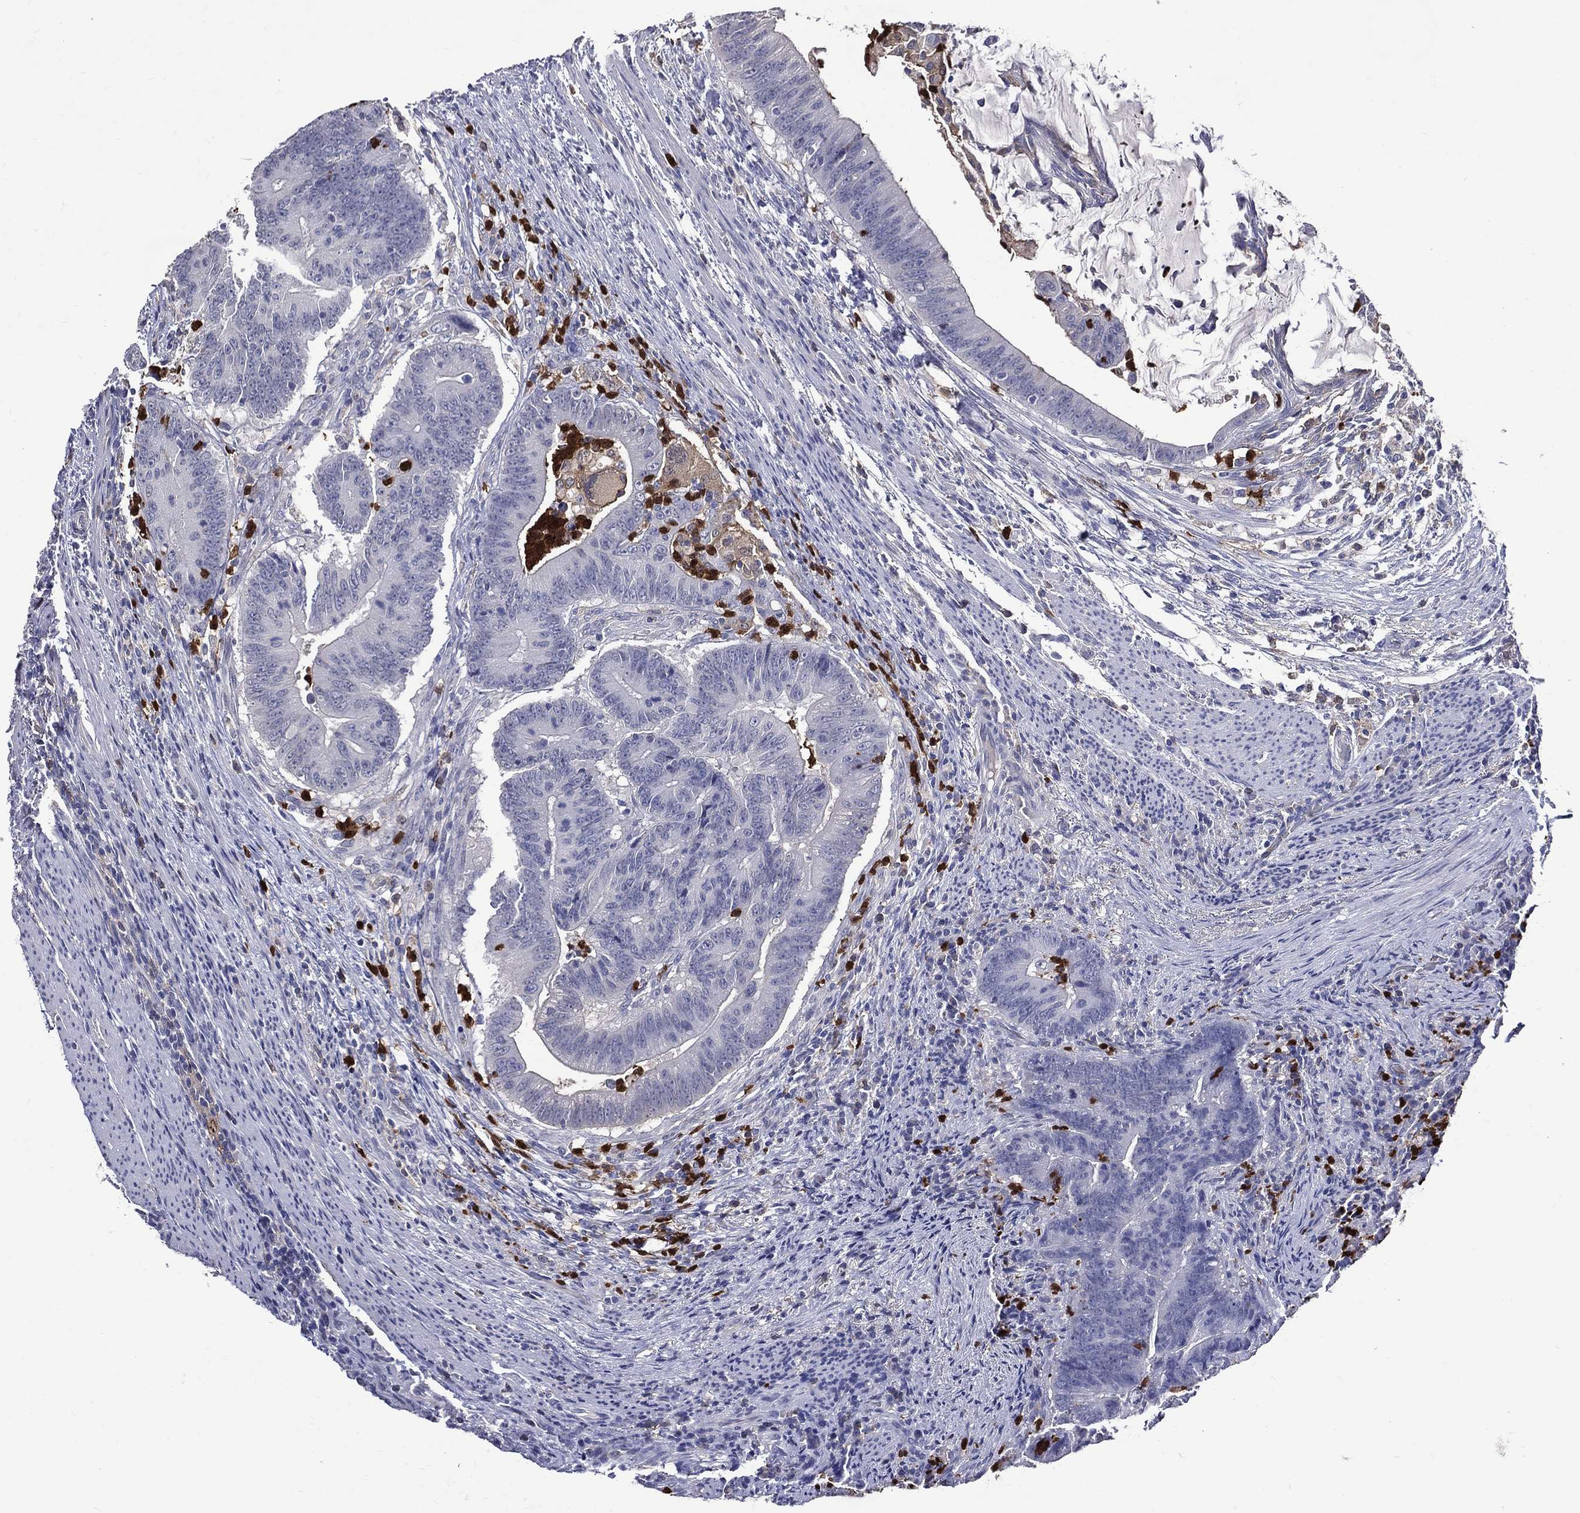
{"staining": {"intensity": "negative", "quantity": "none", "location": "none"}, "tissue": "colorectal cancer", "cell_type": "Tumor cells", "image_type": "cancer", "snomed": [{"axis": "morphology", "description": "Adenocarcinoma, NOS"}, {"axis": "topography", "description": "Colon"}], "caption": "Tumor cells are negative for protein expression in human colorectal adenocarcinoma.", "gene": "GPR171", "patient": {"sex": "female", "age": 87}}